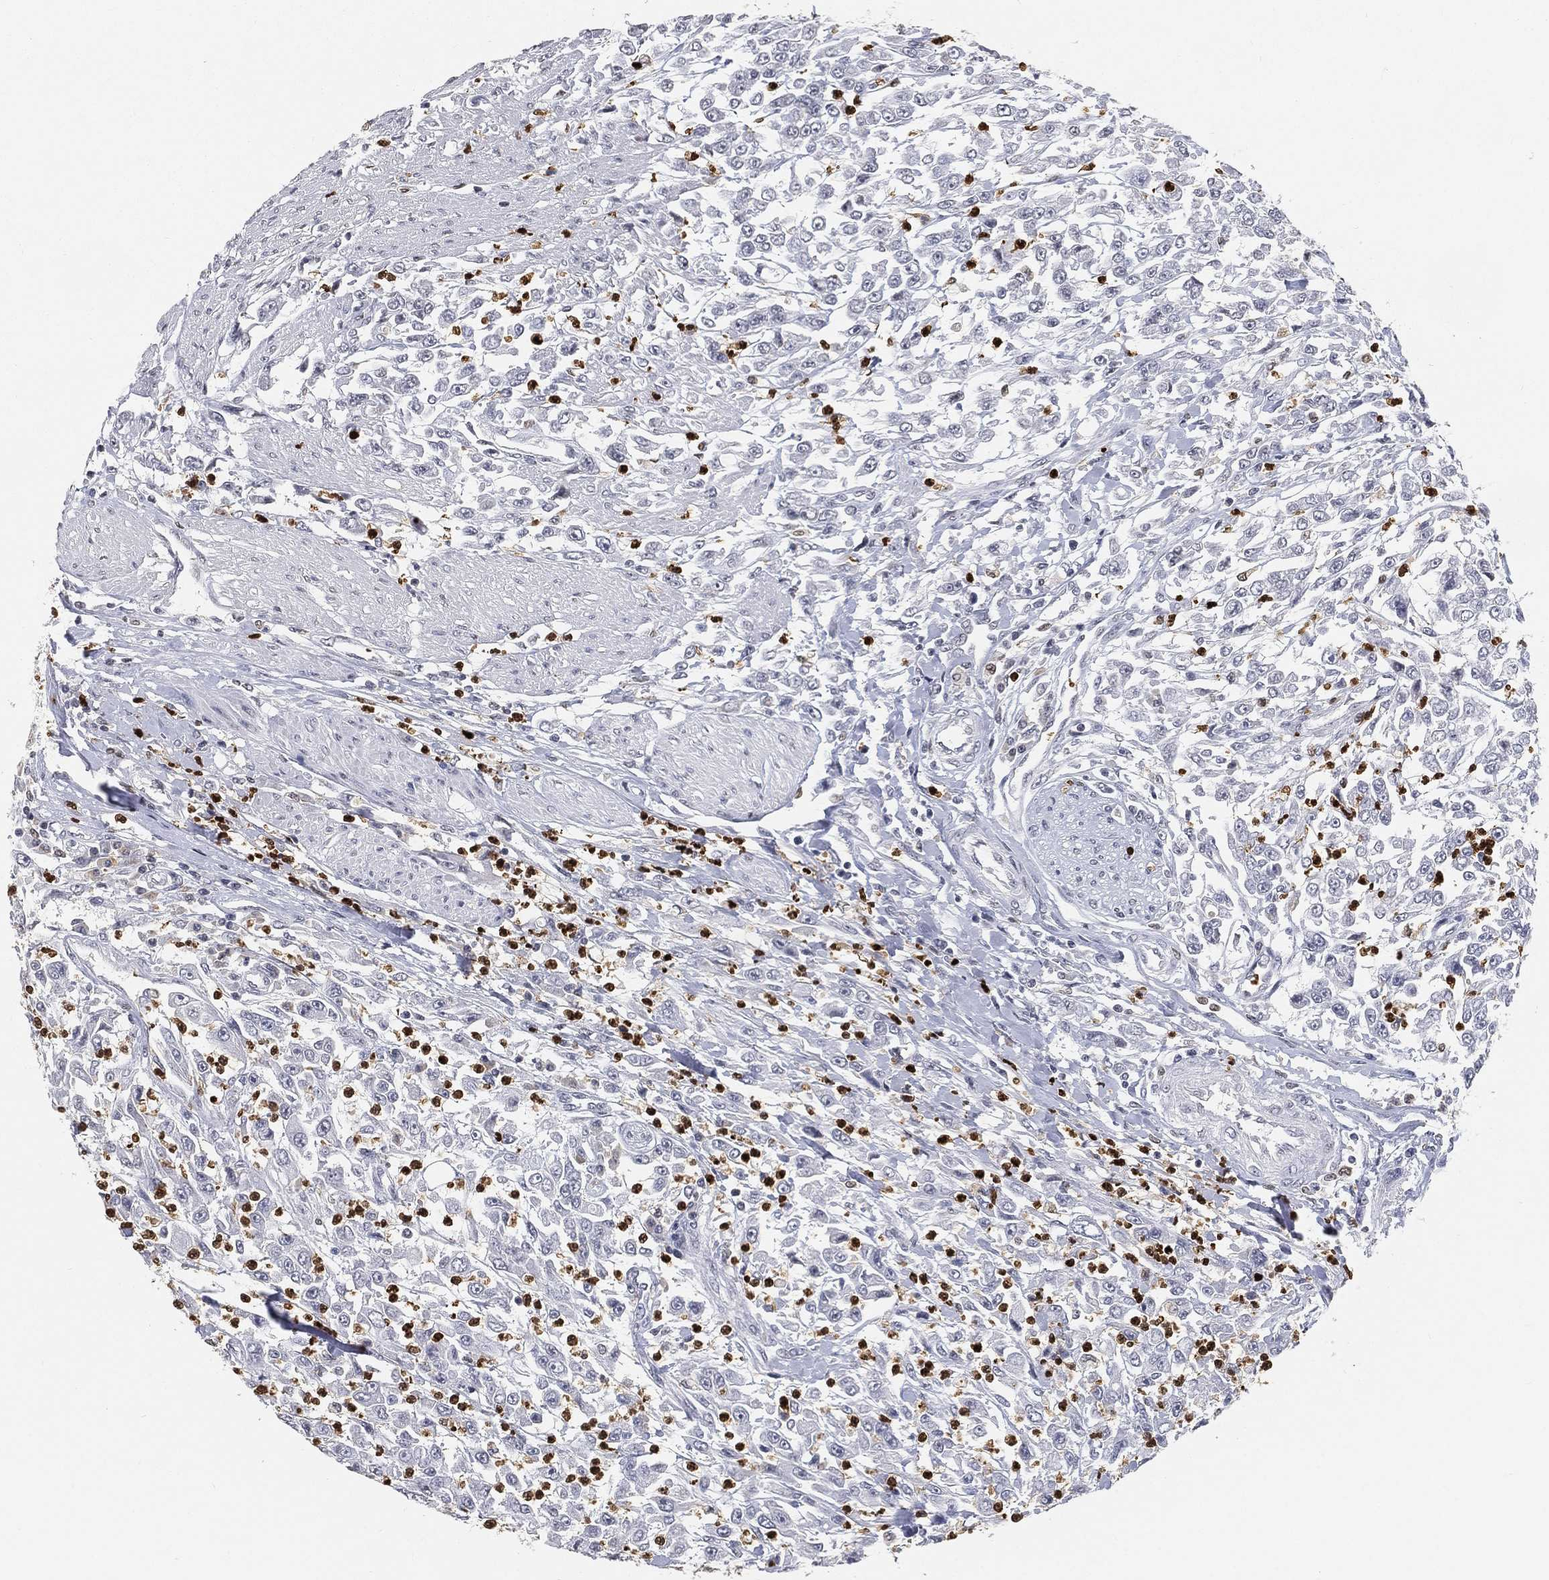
{"staining": {"intensity": "negative", "quantity": "none", "location": "none"}, "tissue": "urothelial cancer", "cell_type": "Tumor cells", "image_type": "cancer", "snomed": [{"axis": "morphology", "description": "Urothelial carcinoma, High grade"}, {"axis": "topography", "description": "Urinary bladder"}], "caption": "A high-resolution histopathology image shows immunohistochemistry (IHC) staining of urothelial cancer, which demonstrates no significant expression in tumor cells.", "gene": "ARG1", "patient": {"sex": "male", "age": 46}}